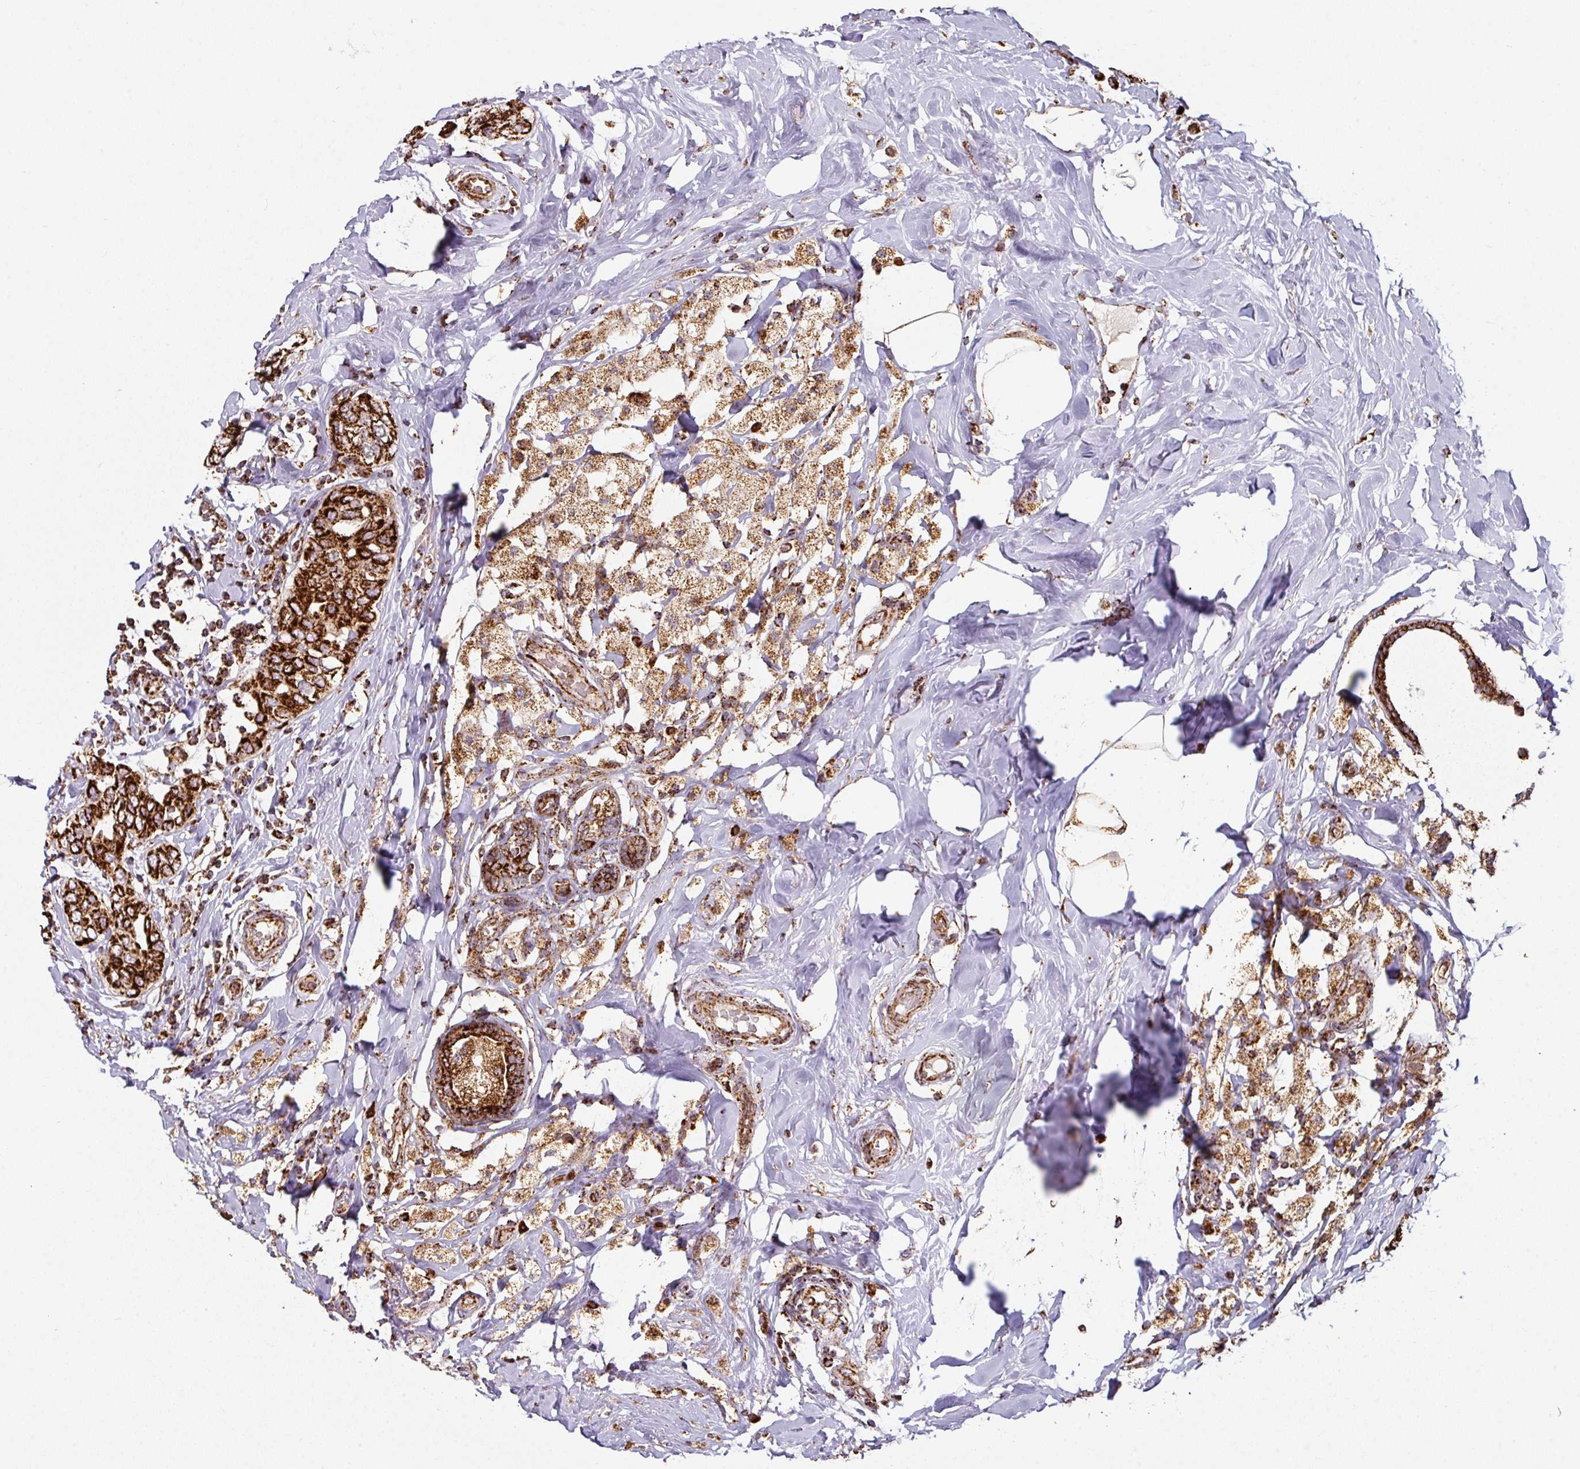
{"staining": {"intensity": "strong", "quantity": ">75%", "location": "cytoplasmic/membranous"}, "tissue": "breast cancer", "cell_type": "Tumor cells", "image_type": "cancer", "snomed": [{"axis": "morphology", "description": "Lobular carcinoma"}, {"axis": "topography", "description": "Breast"}], "caption": "Immunohistochemical staining of human breast cancer (lobular carcinoma) exhibits strong cytoplasmic/membranous protein expression in approximately >75% of tumor cells.", "gene": "TRAP1", "patient": {"sex": "female", "age": 51}}